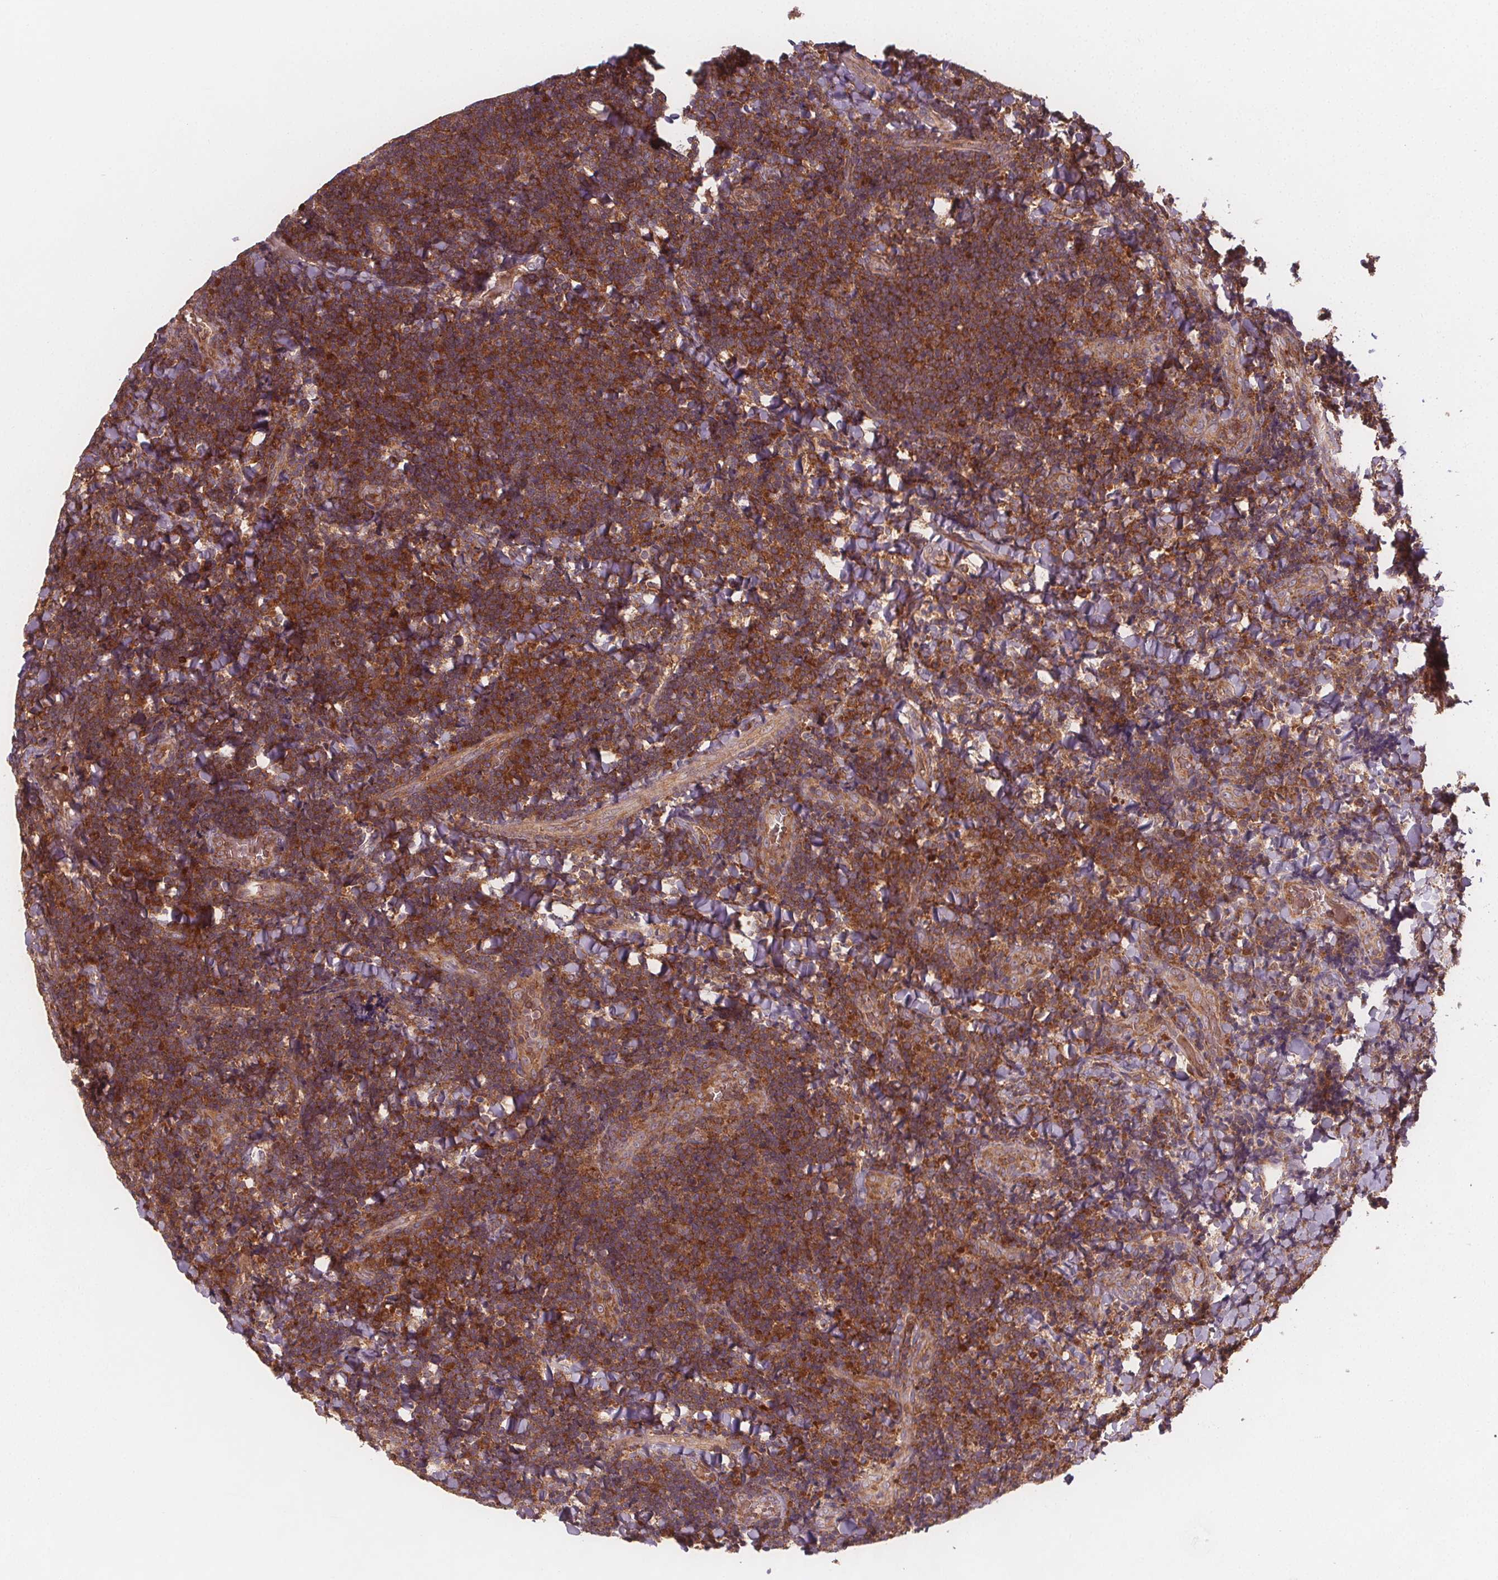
{"staining": {"intensity": "moderate", "quantity": ">75%", "location": "cytoplasmic/membranous"}, "tissue": "tonsil", "cell_type": "Germinal center cells", "image_type": "normal", "snomed": [{"axis": "morphology", "description": "Normal tissue, NOS"}, {"axis": "topography", "description": "Tonsil"}], "caption": "Human tonsil stained for a protein (brown) exhibits moderate cytoplasmic/membranous positive expression in about >75% of germinal center cells.", "gene": "EIF3D", "patient": {"sex": "male", "age": 17}}